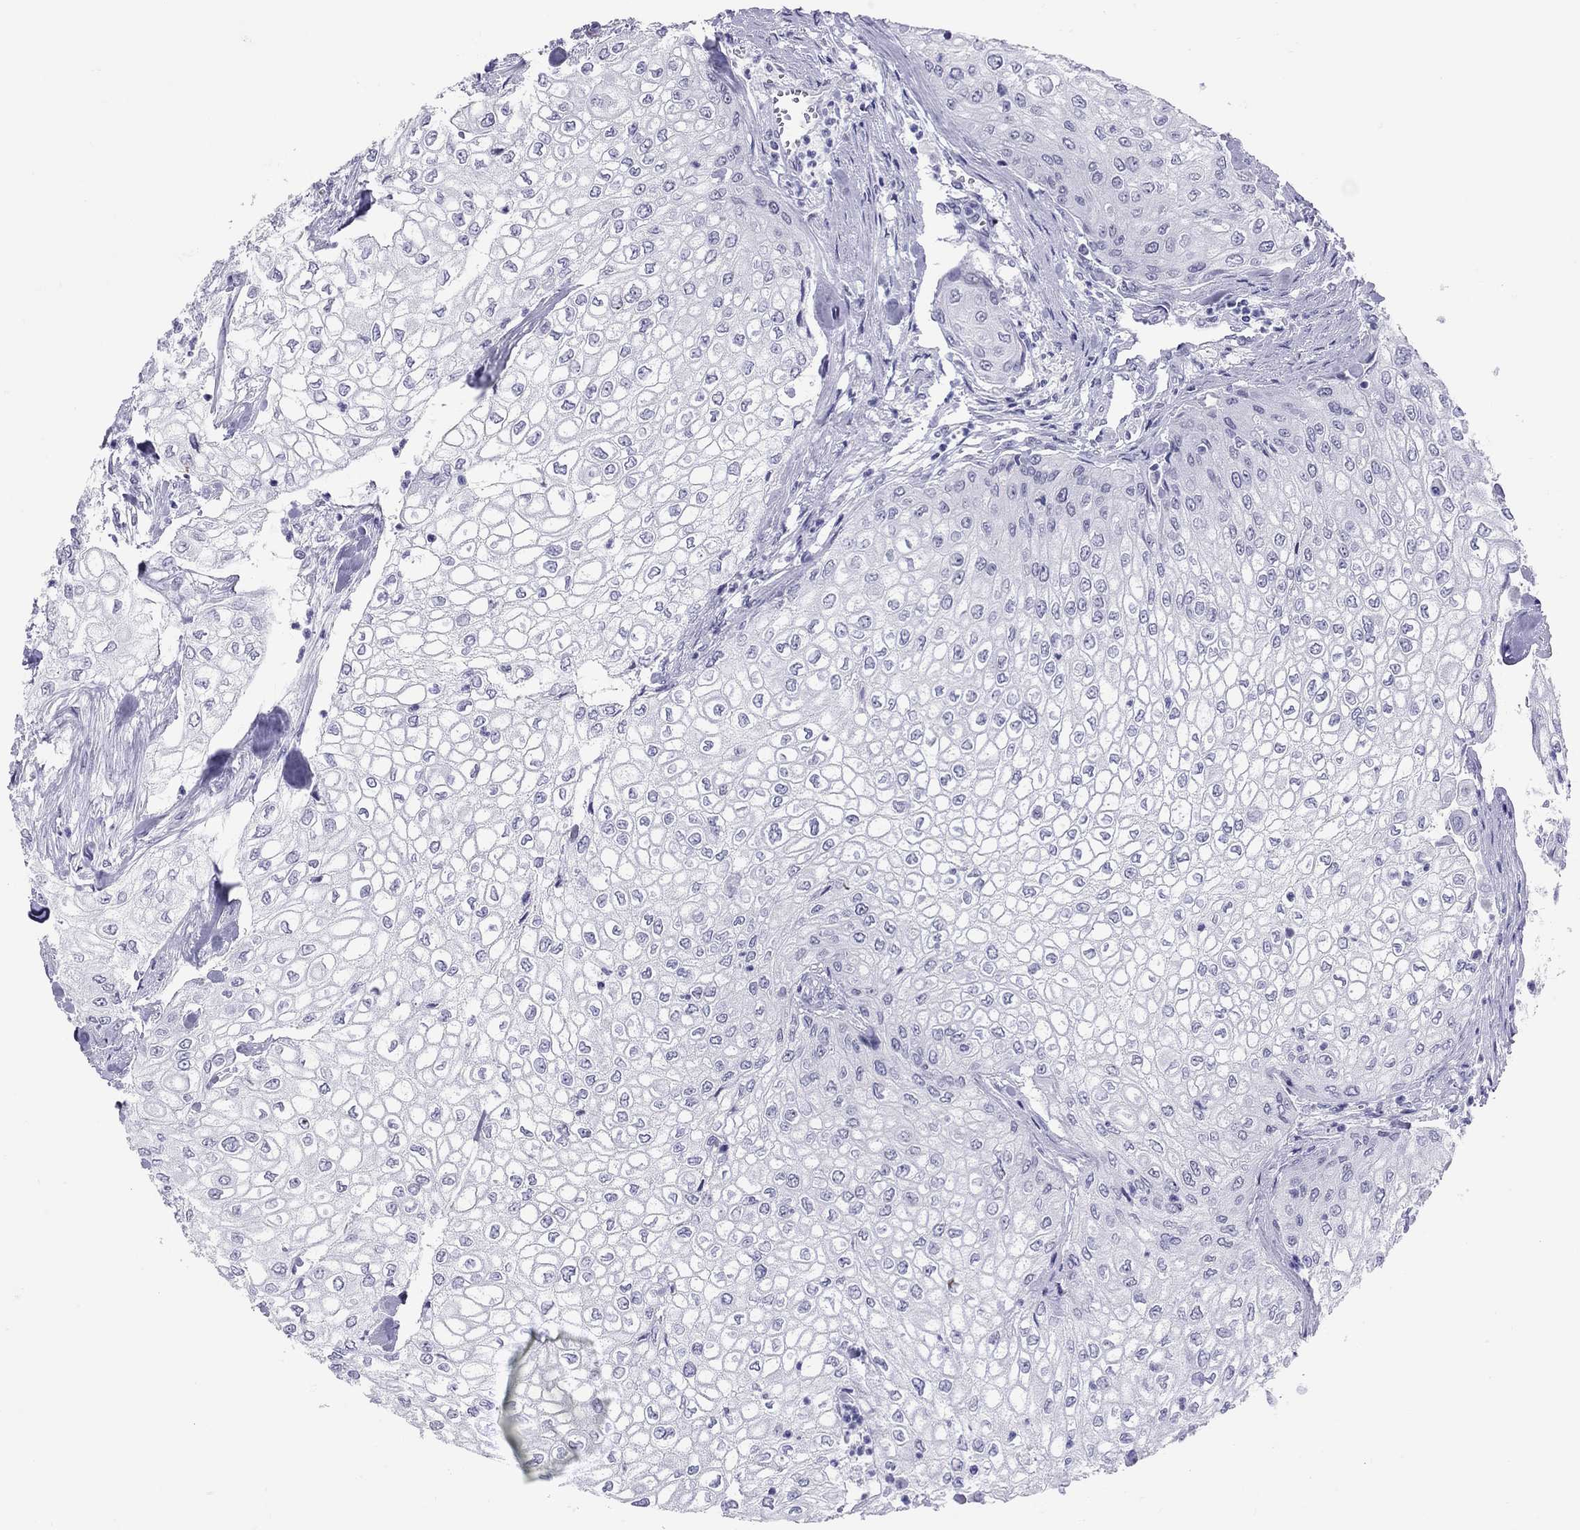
{"staining": {"intensity": "negative", "quantity": "none", "location": "none"}, "tissue": "urothelial cancer", "cell_type": "Tumor cells", "image_type": "cancer", "snomed": [{"axis": "morphology", "description": "Urothelial carcinoma, High grade"}, {"axis": "topography", "description": "Urinary bladder"}], "caption": "High power microscopy photomicrograph of an immunohistochemistry image of high-grade urothelial carcinoma, revealing no significant expression in tumor cells. Brightfield microscopy of immunohistochemistry stained with DAB (3,3'-diaminobenzidine) (brown) and hematoxylin (blue), captured at high magnification.", "gene": "LYAR", "patient": {"sex": "male", "age": 62}}